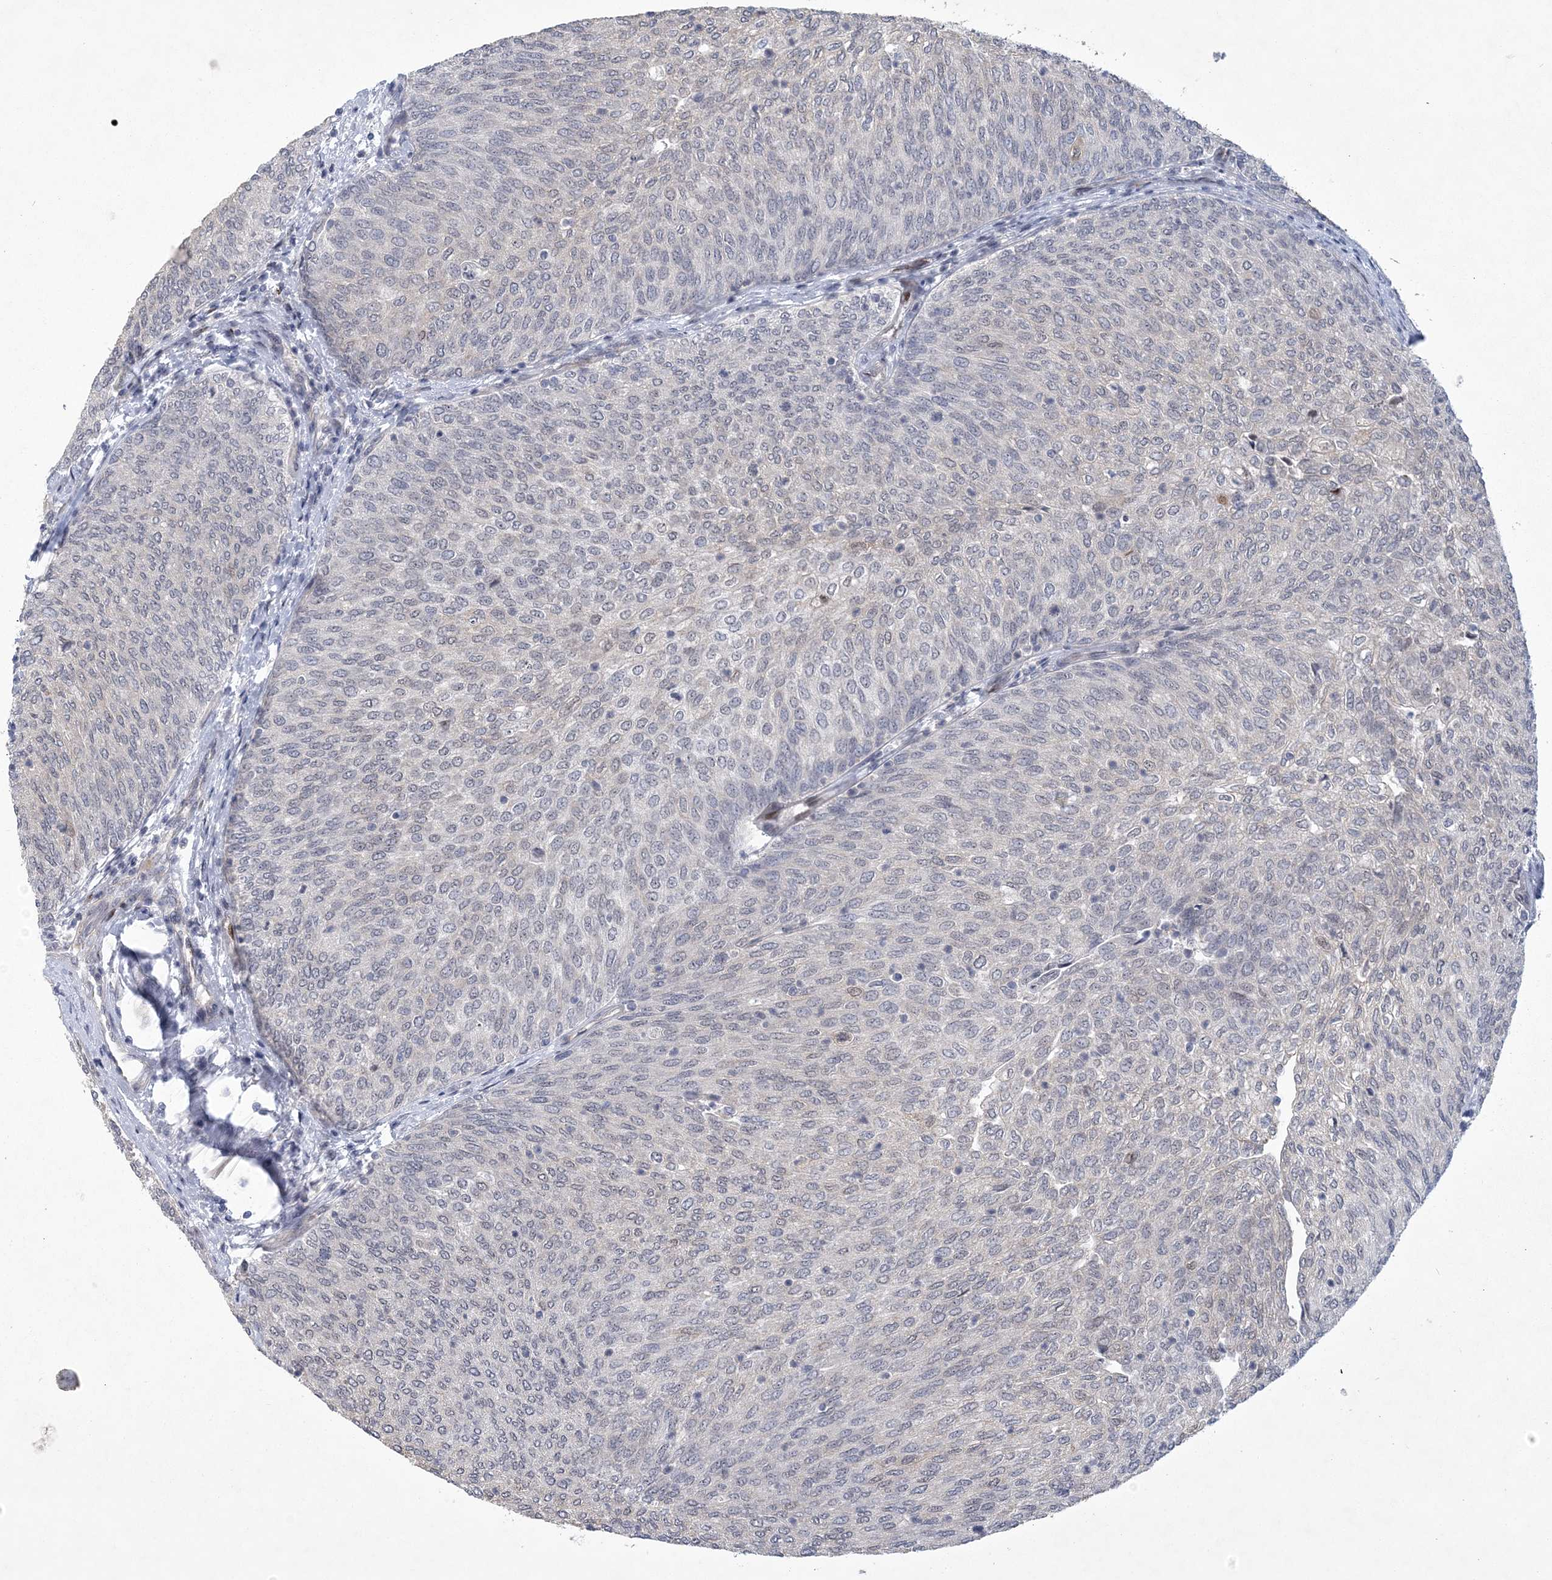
{"staining": {"intensity": "weak", "quantity": "<25%", "location": "nuclear"}, "tissue": "urothelial cancer", "cell_type": "Tumor cells", "image_type": "cancer", "snomed": [{"axis": "morphology", "description": "Urothelial carcinoma, Low grade"}, {"axis": "topography", "description": "Urinary bladder"}], "caption": "A high-resolution histopathology image shows immunohistochemistry (IHC) staining of urothelial cancer, which demonstrates no significant positivity in tumor cells.", "gene": "HOMEZ", "patient": {"sex": "female", "age": 79}}